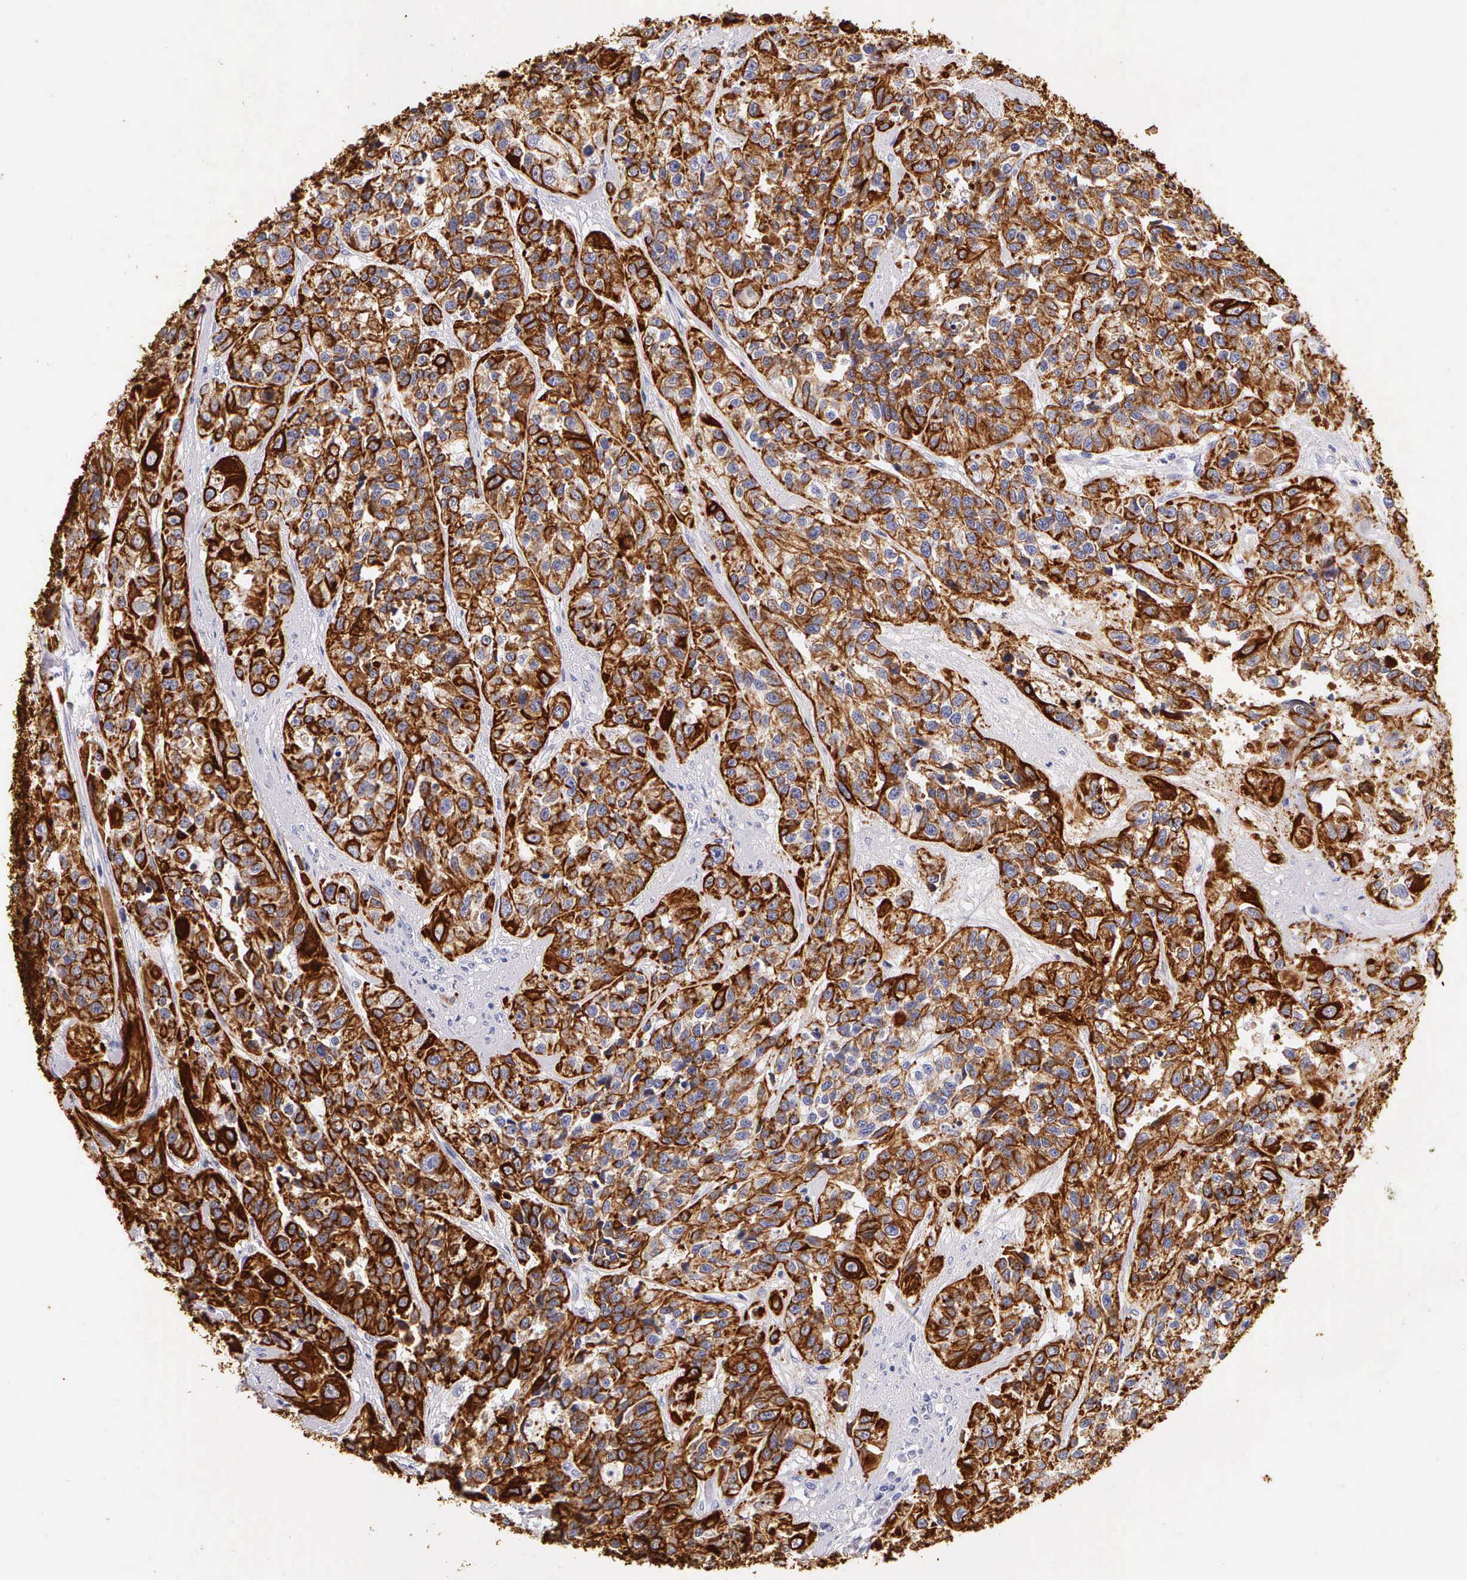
{"staining": {"intensity": "strong", "quantity": ">75%", "location": "cytoplasmic/membranous"}, "tissue": "urothelial cancer", "cell_type": "Tumor cells", "image_type": "cancer", "snomed": [{"axis": "morphology", "description": "Urothelial carcinoma, High grade"}, {"axis": "topography", "description": "Urinary bladder"}], "caption": "Human urothelial cancer stained with a brown dye reveals strong cytoplasmic/membranous positive positivity in approximately >75% of tumor cells.", "gene": "KRT17", "patient": {"sex": "female", "age": 81}}